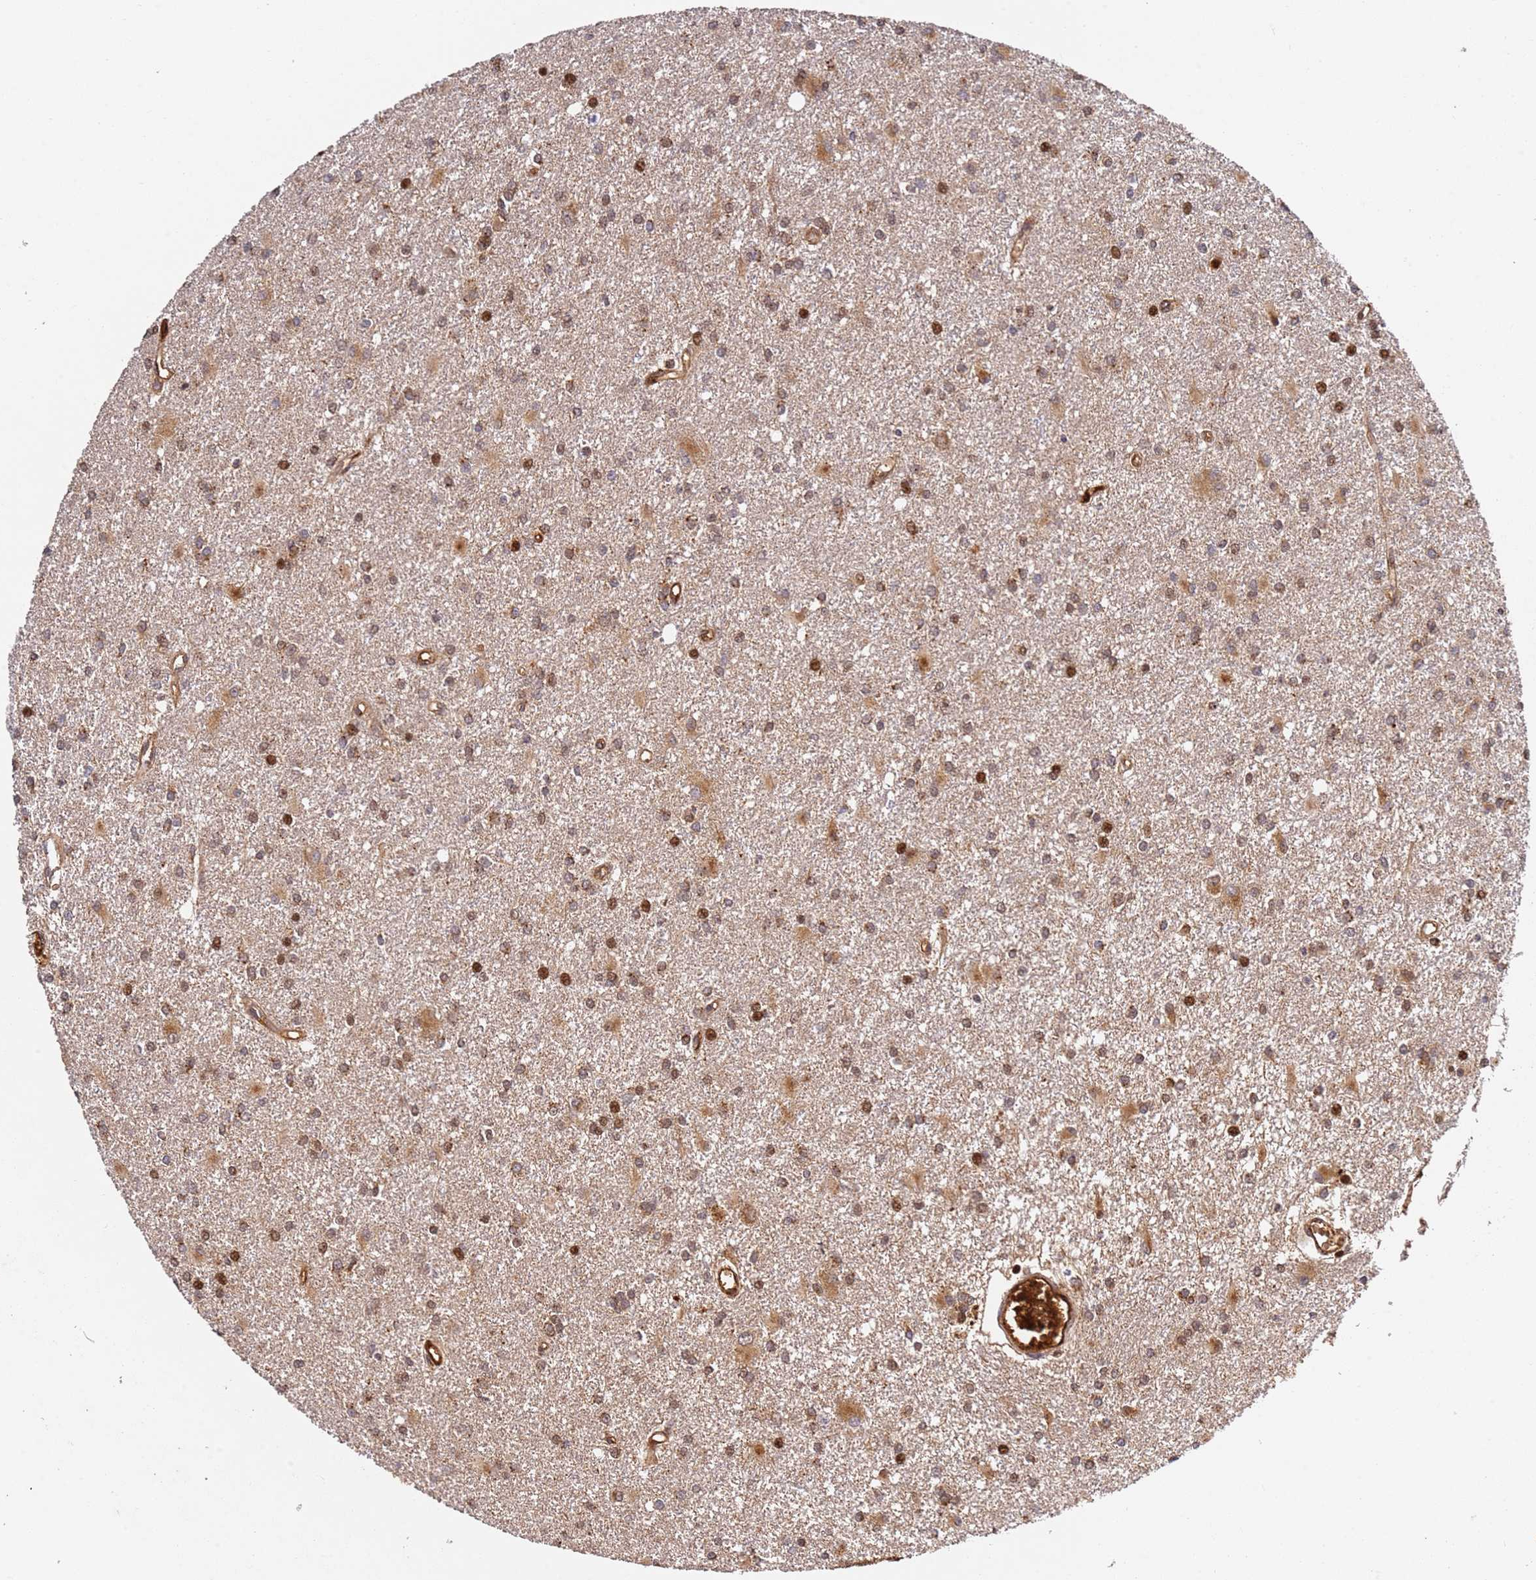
{"staining": {"intensity": "moderate", "quantity": ">75%", "location": "cytoplasmic/membranous,nuclear"}, "tissue": "glioma", "cell_type": "Tumor cells", "image_type": "cancer", "snomed": [{"axis": "morphology", "description": "Glioma, malignant, High grade"}, {"axis": "topography", "description": "Brain"}], "caption": "Protein expression analysis of human glioma reveals moderate cytoplasmic/membranous and nuclear positivity in about >75% of tumor cells.", "gene": "SMOX", "patient": {"sex": "female", "age": 50}}